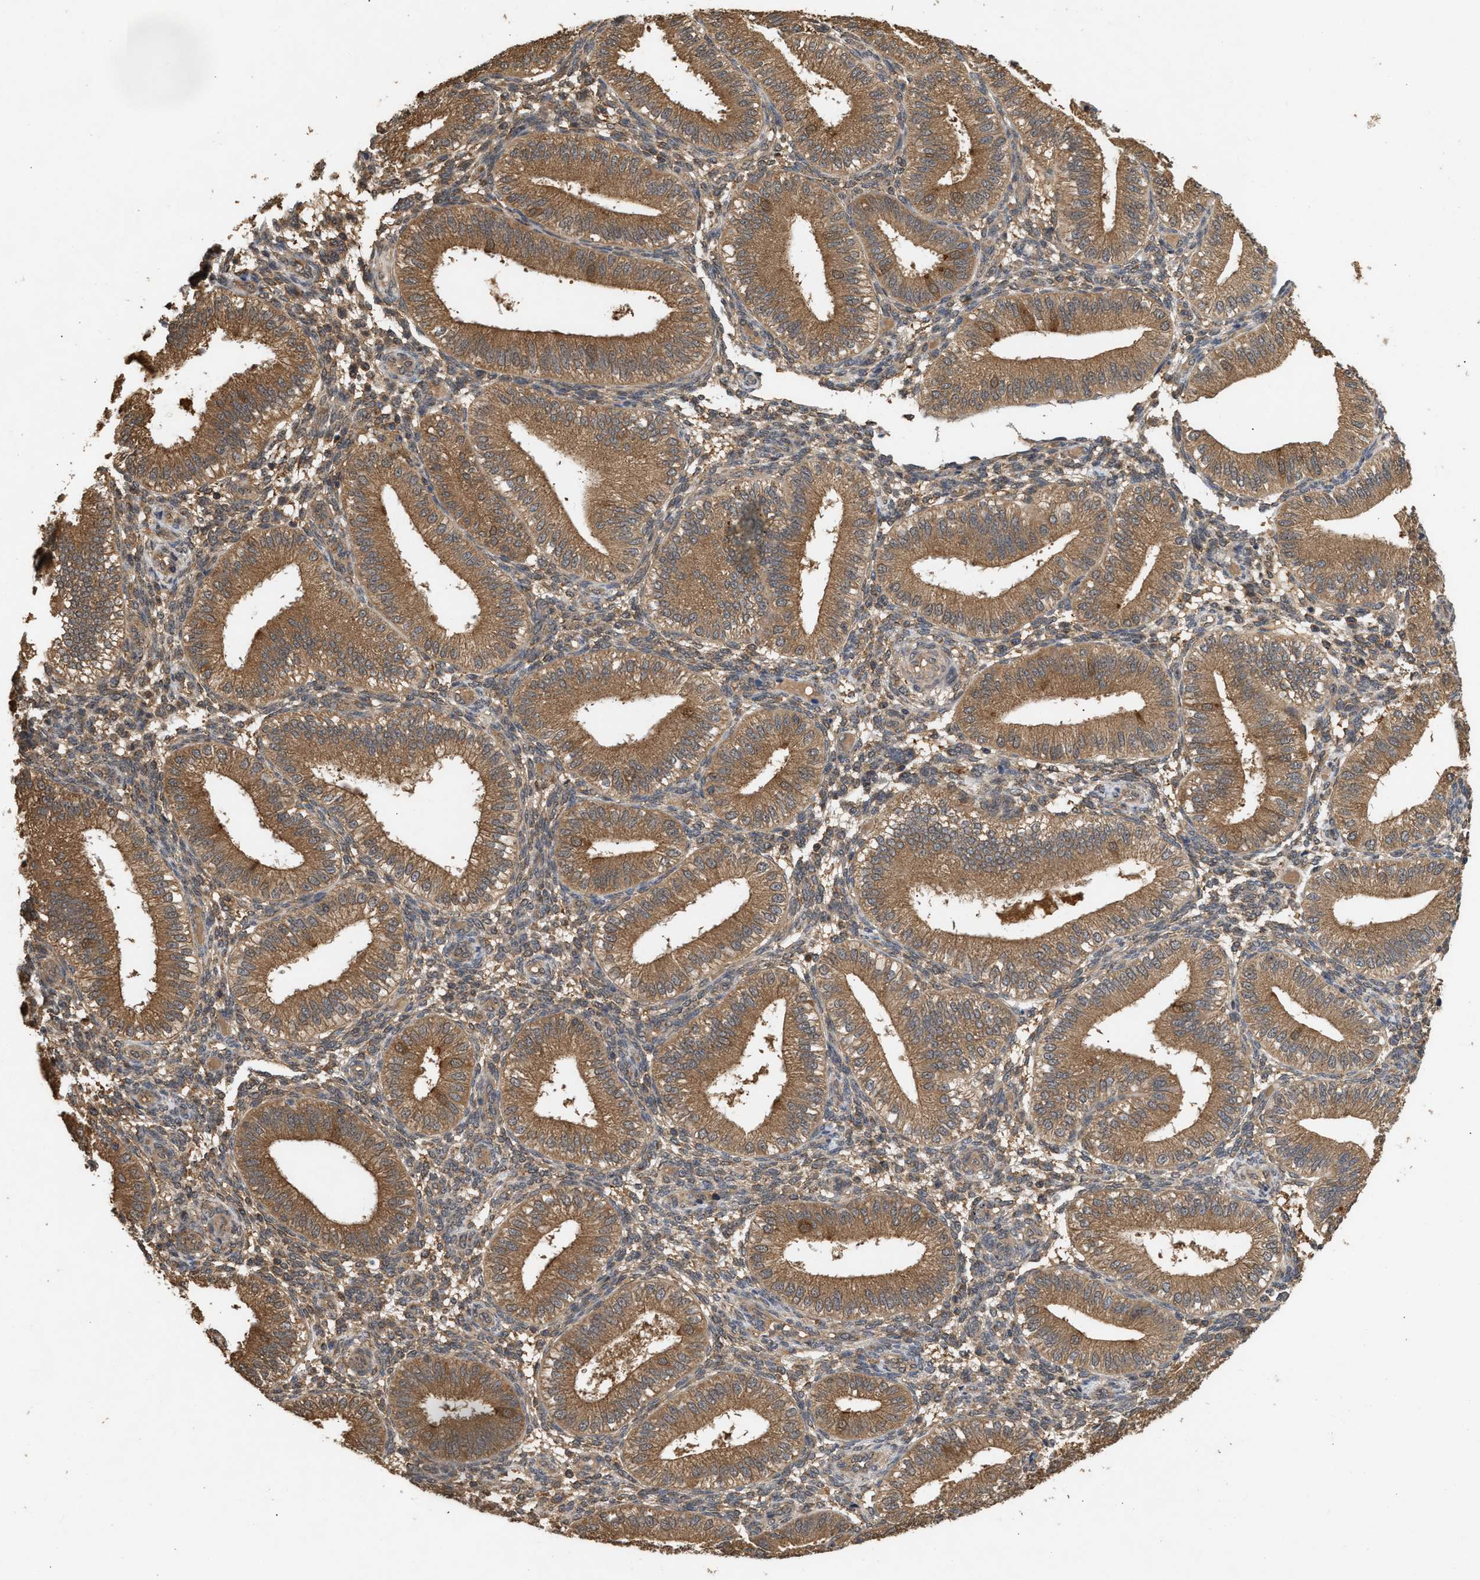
{"staining": {"intensity": "moderate", "quantity": ">75%", "location": "cytoplasmic/membranous"}, "tissue": "endometrium", "cell_type": "Cells in endometrial stroma", "image_type": "normal", "snomed": [{"axis": "morphology", "description": "Normal tissue, NOS"}, {"axis": "topography", "description": "Endometrium"}], "caption": "This histopathology image shows benign endometrium stained with immunohistochemistry (IHC) to label a protein in brown. The cytoplasmic/membranous of cells in endometrial stroma show moderate positivity for the protein. Nuclei are counter-stained blue.", "gene": "FITM1", "patient": {"sex": "female", "age": 39}}